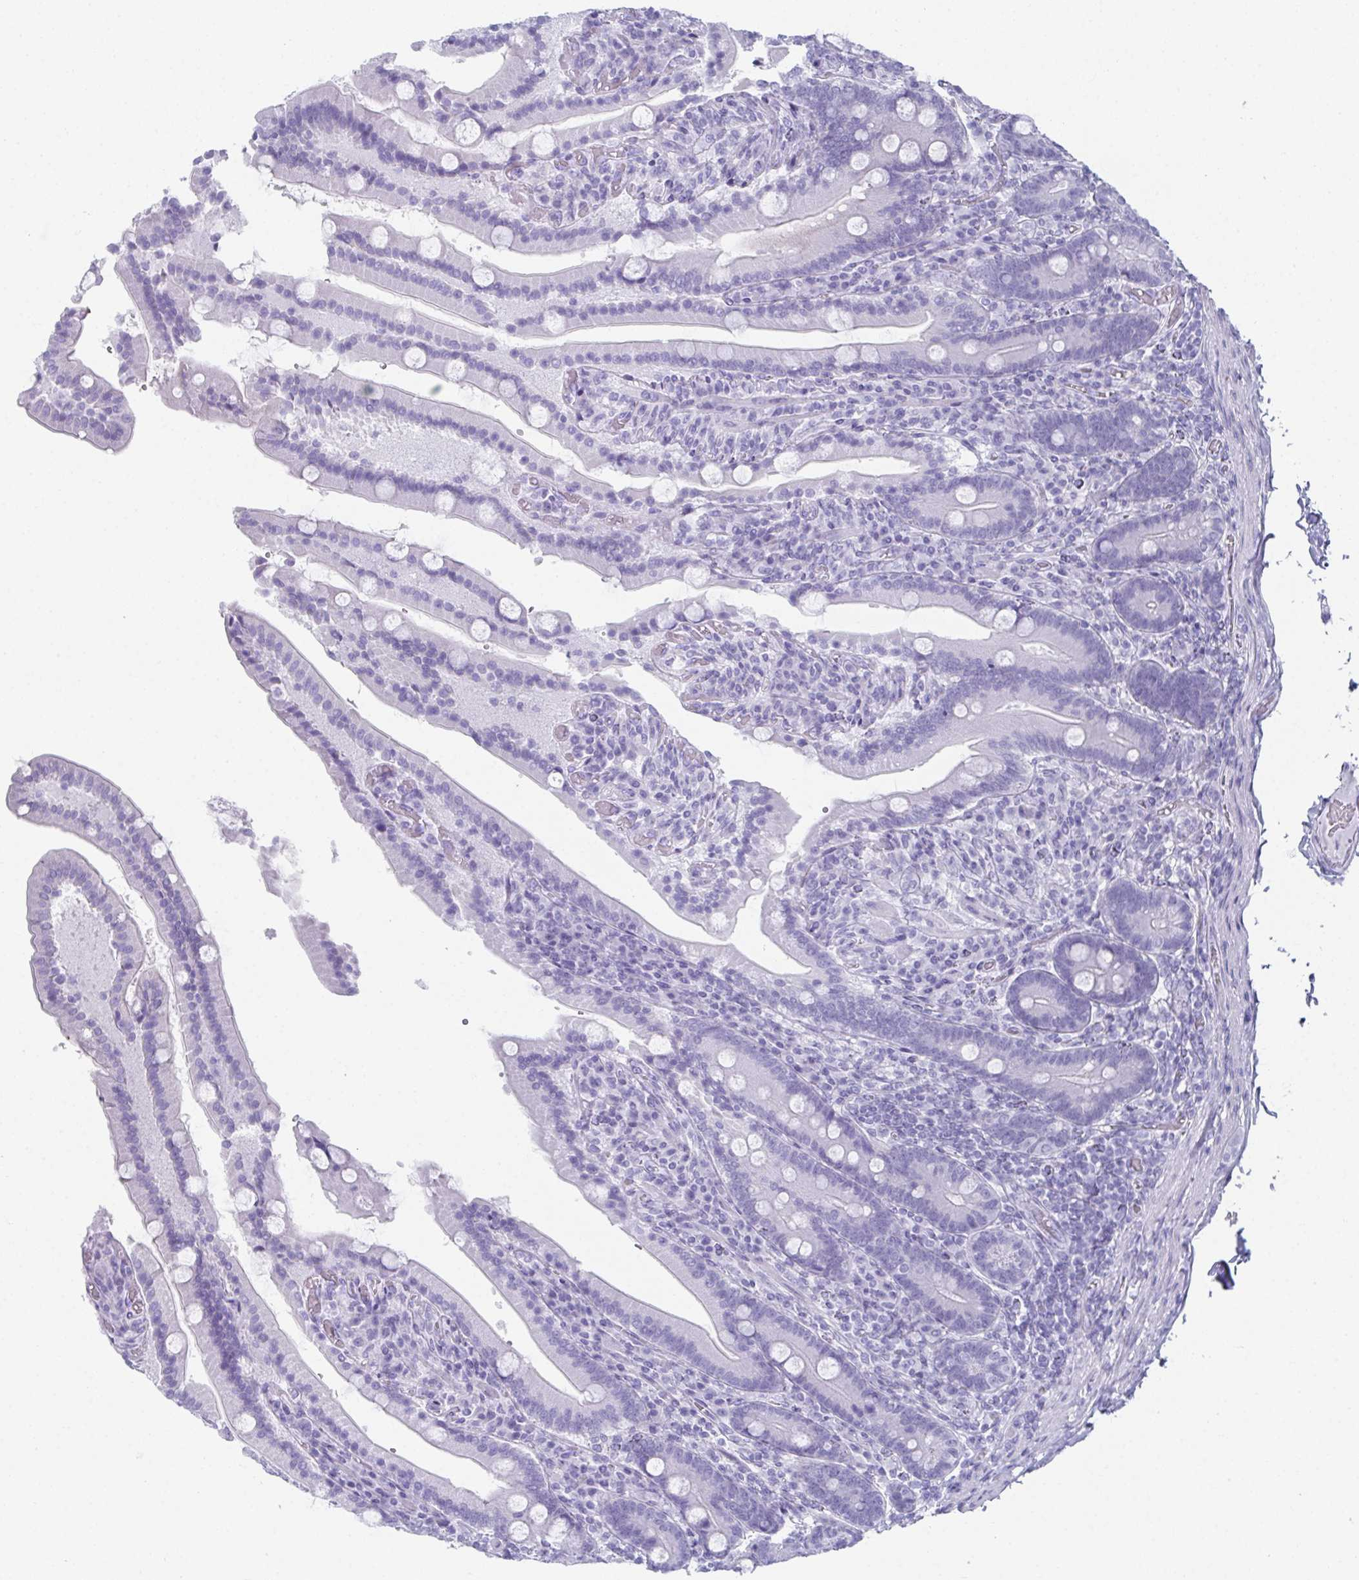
{"staining": {"intensity": "negative", "quantity": "none", "location": "none"}, "tissue": "duodenum", "cell_type": "Glandular cells", "image_type": "normal", "snomed": [{"axis": "morphology", "description": "Normal tissue, NOS"}, {"axis": "topography", "description": "Duodenum"}], "caption": "Protein analysis of benign duodenum displays no significant staining in glandular cells. (Immunohistochemistry (ihc), brightfield microscopy, high magnification).", "gene": "SYCP1", "patient": {"sex": "female", "age": 62}}